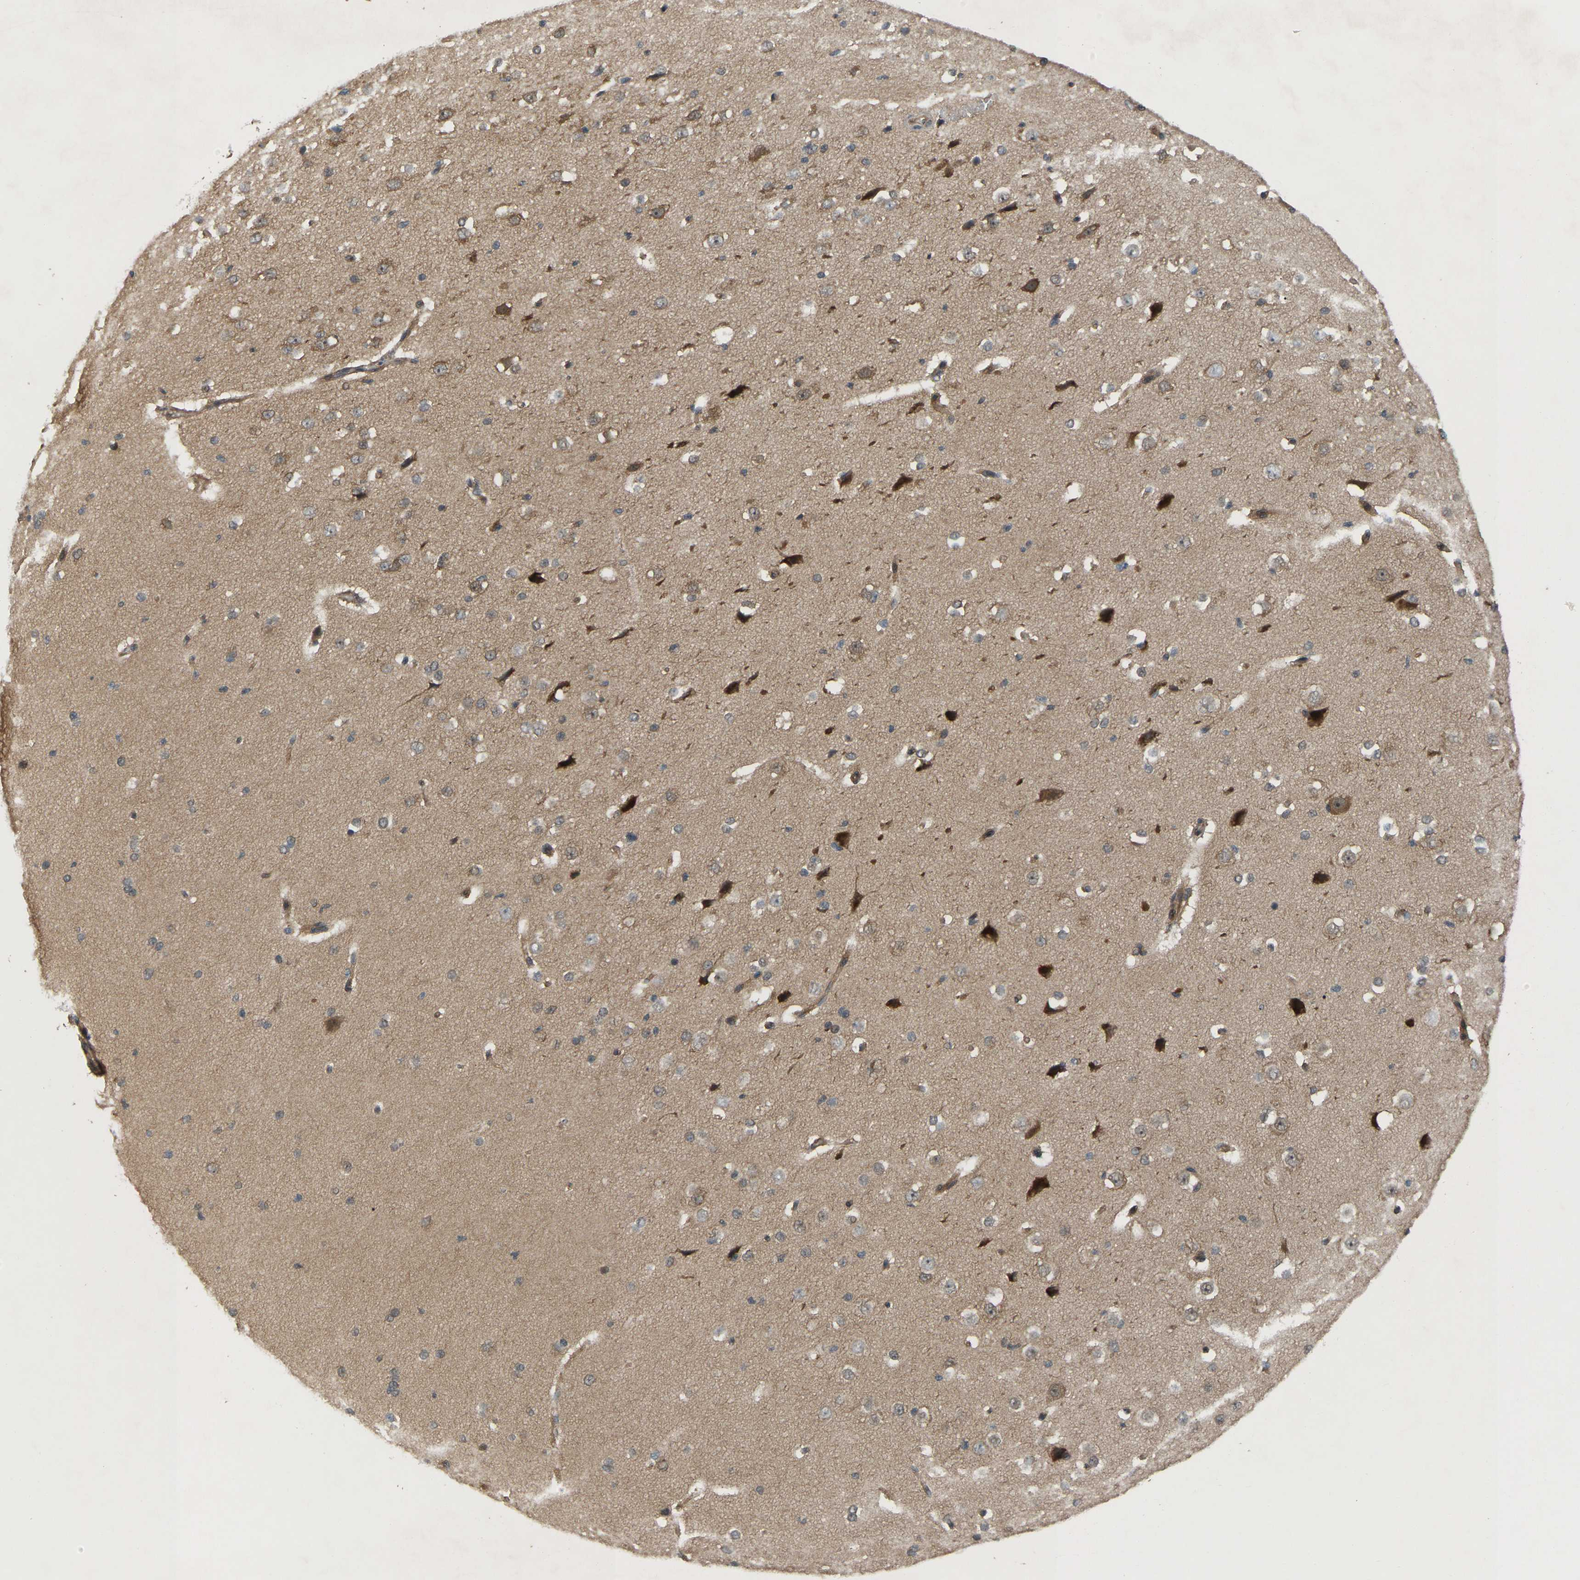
{"staining": {"intensity": "weak", "quantity": "25%-75%", "location": "cytoplasmic/membranous"}, "tissue": "cerebral cortex", "cell_type": "Endothelial cells", "image_type": "normal", "snomed": [{"axis": "morphology", "description": "Normal tissue, NOS"}, {"axis": "morphology", "description": "Developmental malformation"}, {"axis": "topography", "description": "Cerebral cortex"}], "caption": "Protein staining of normal cerebral cortex reveals weak cytoplasmic/membranous staining in approximately 25%-75% of endothelial cells. The protein is shown in brown color, while the nuclei are stained blue.", "gene": "CROT", "patient": {"sex": "female", "age": 30}}